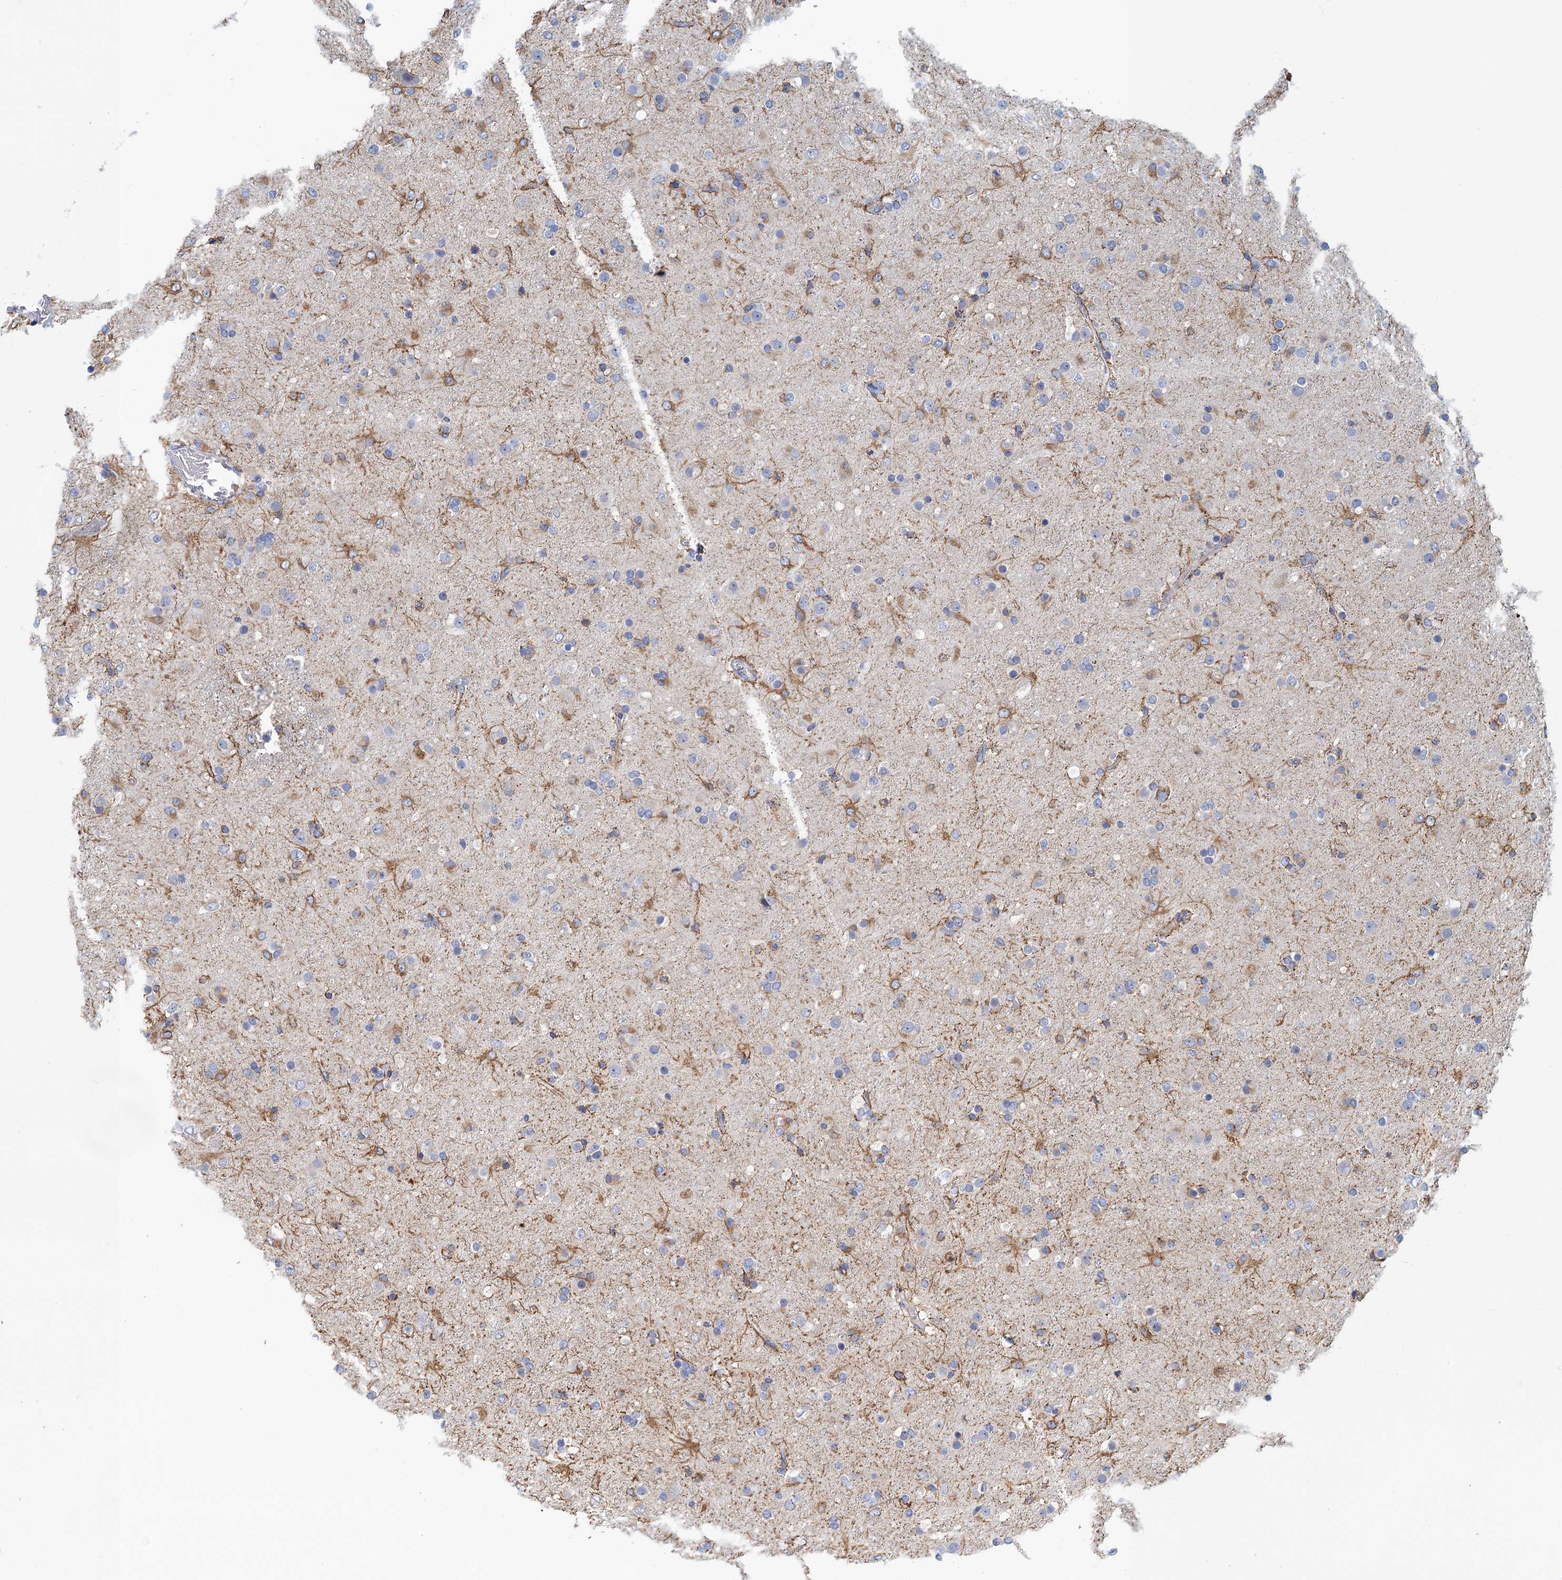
{"staining": {"intensity": "moderate", "quantity": "<25%", "location": "cytoplasmic/membranous"}, "tissue": "glioma", "cell_type": "Tumor cells", "image_type": "cancer", "snomed": [{"axis": "morphology", "description": "Glioma, malignant, Low grade"}, {"axis": "topography", "description": "Brain"}], "caption": "Human glioma stained for a protein (brown) demonstrates moderate cytoplasmic/membranous positive expression in about <25% of tumor cells.", "gene": "TRAF3IP3", "patient": {"sex": "male", "age": 65}}